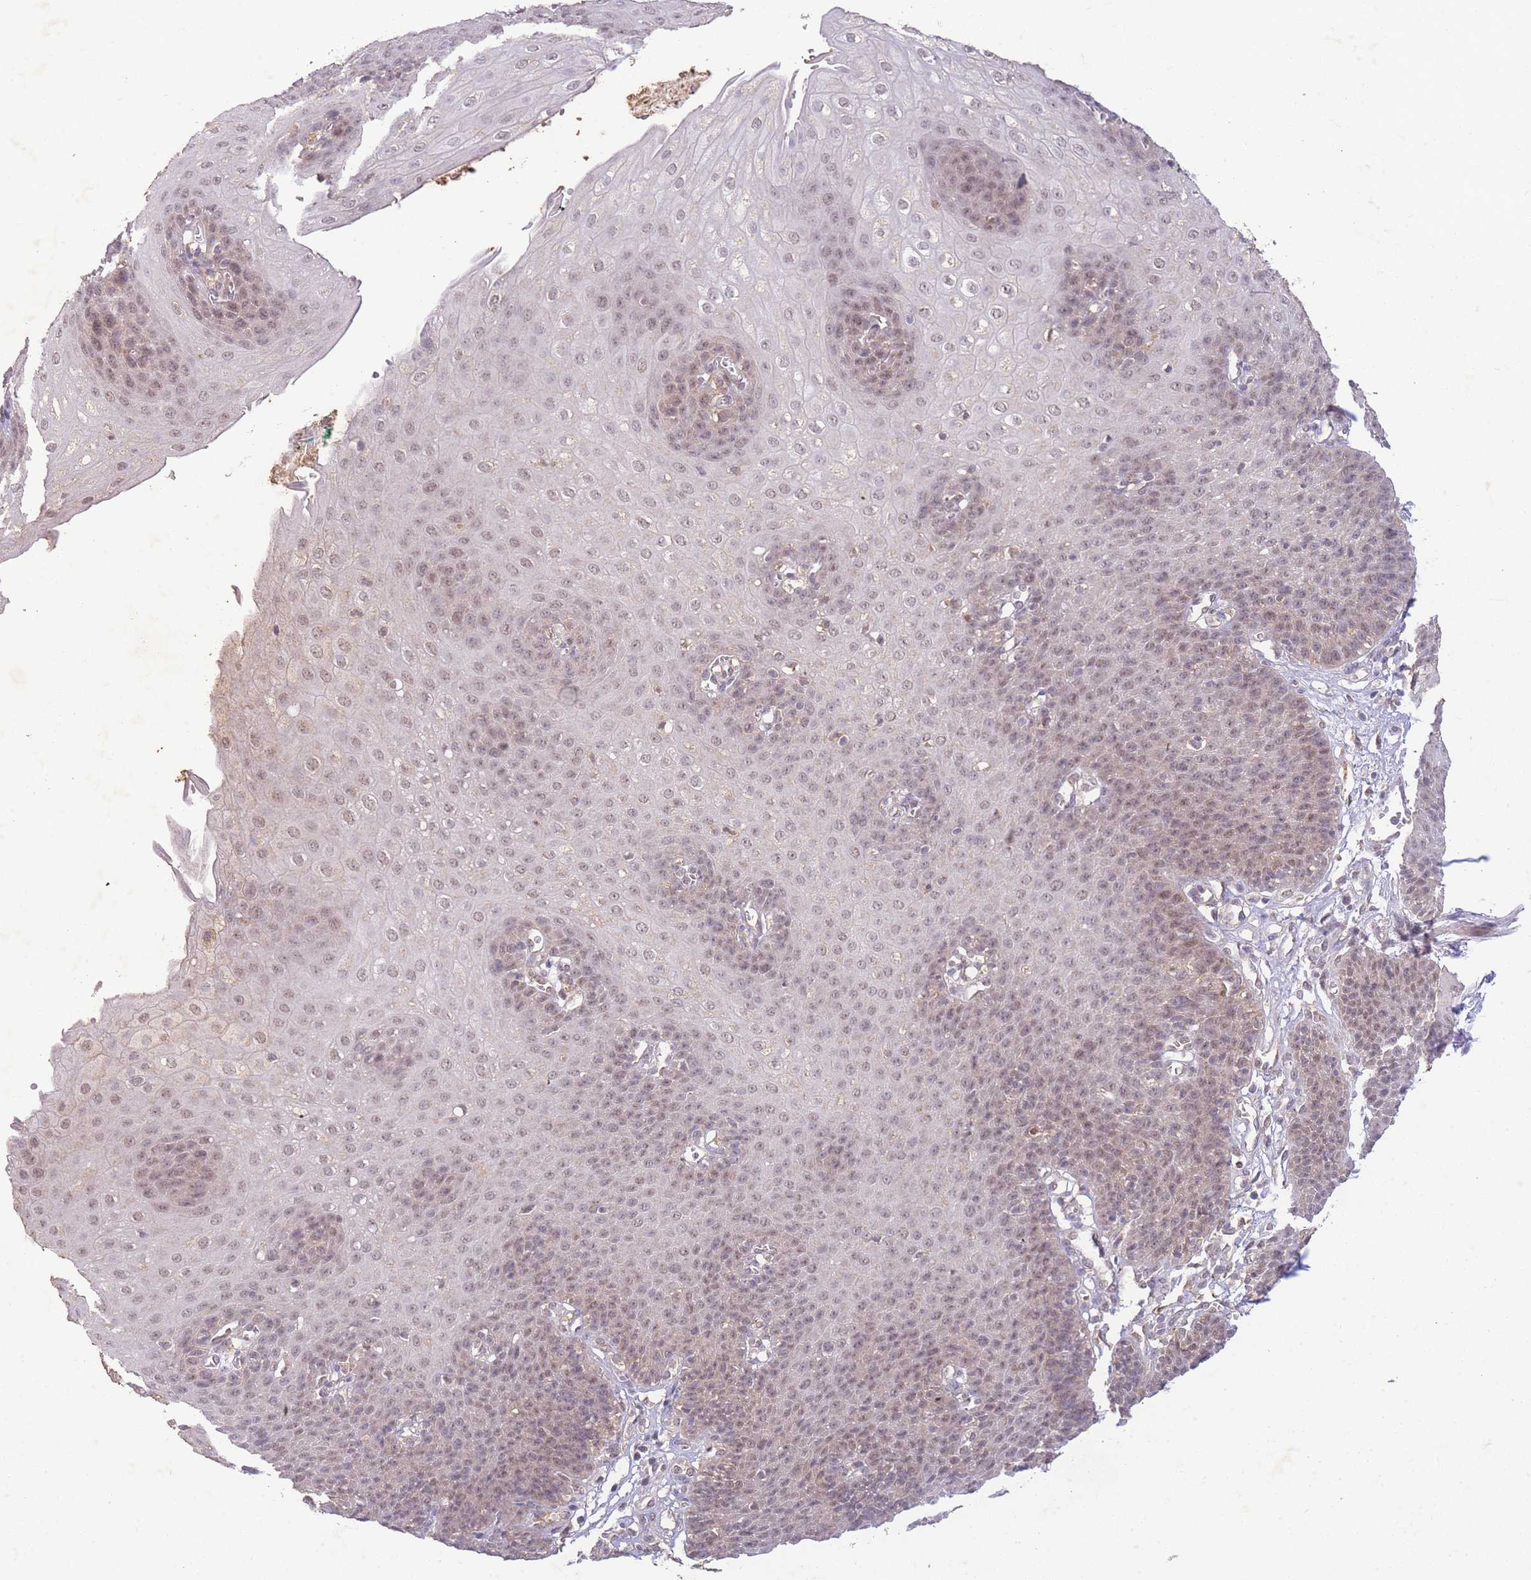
{"staining": {"intensity": "weak", "quantity": "25%-75%", "location": "nuclear"}, "tissue": "esophagus", "cell_type": "Squamous epithelial cells", "image_type": "normal", "snomed": [{"axis": "morphology", "description": "Normal tissue, NOS"}, {"axis": "topography", "description": "Esophagus"}], "caption": "Immunohistochemical staining of benign human esophagus shows weak nuclear protein staining in about 25%-75% of squamous epithelial cells. The protein of interest is shown in brown color, while the nuclei are stained blue.", "gene": "RNF144B", "patient": {"sex": "male", "age": 71}}